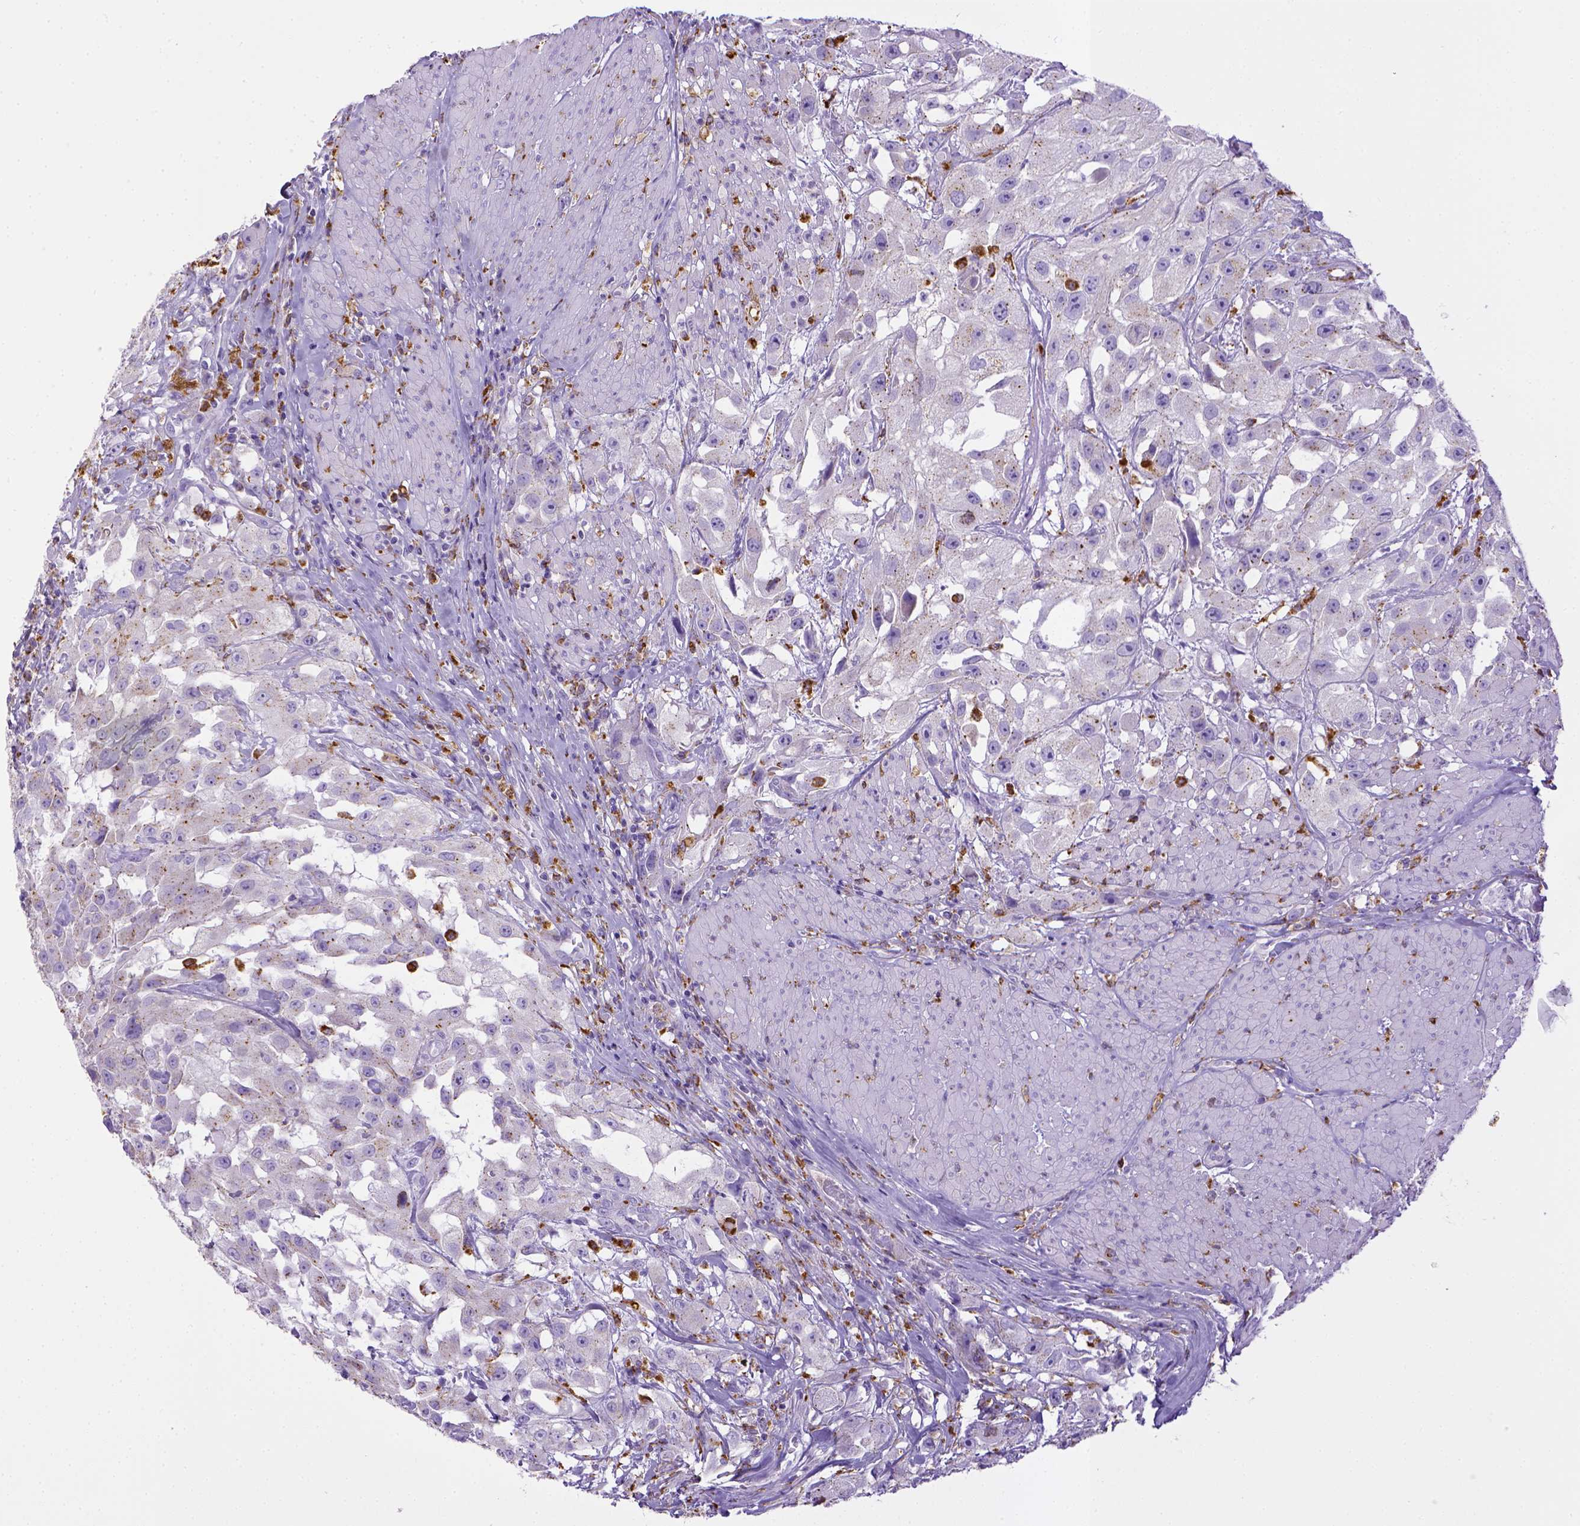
{"staining": {"intensity": "negative", "quantity": "none", "location": "none"}, "tissue": "urothelial cancer", "cell_type": "Tumor cells", "image_type": "cancer", "snomed": [{"axis": "morphology", "description": "Urothelial carcinoma, High grade"}, {"axis": "topography", "description": "Urinary bladder"}], "caption": "Immunohistochemistry (IHC) histopathology image of human urothelial cancer stained for a protein (brown), which demonstrates no staining in tumor cells.", "gene": "CD68", "patient": {"sex": "male", "age": 79}}